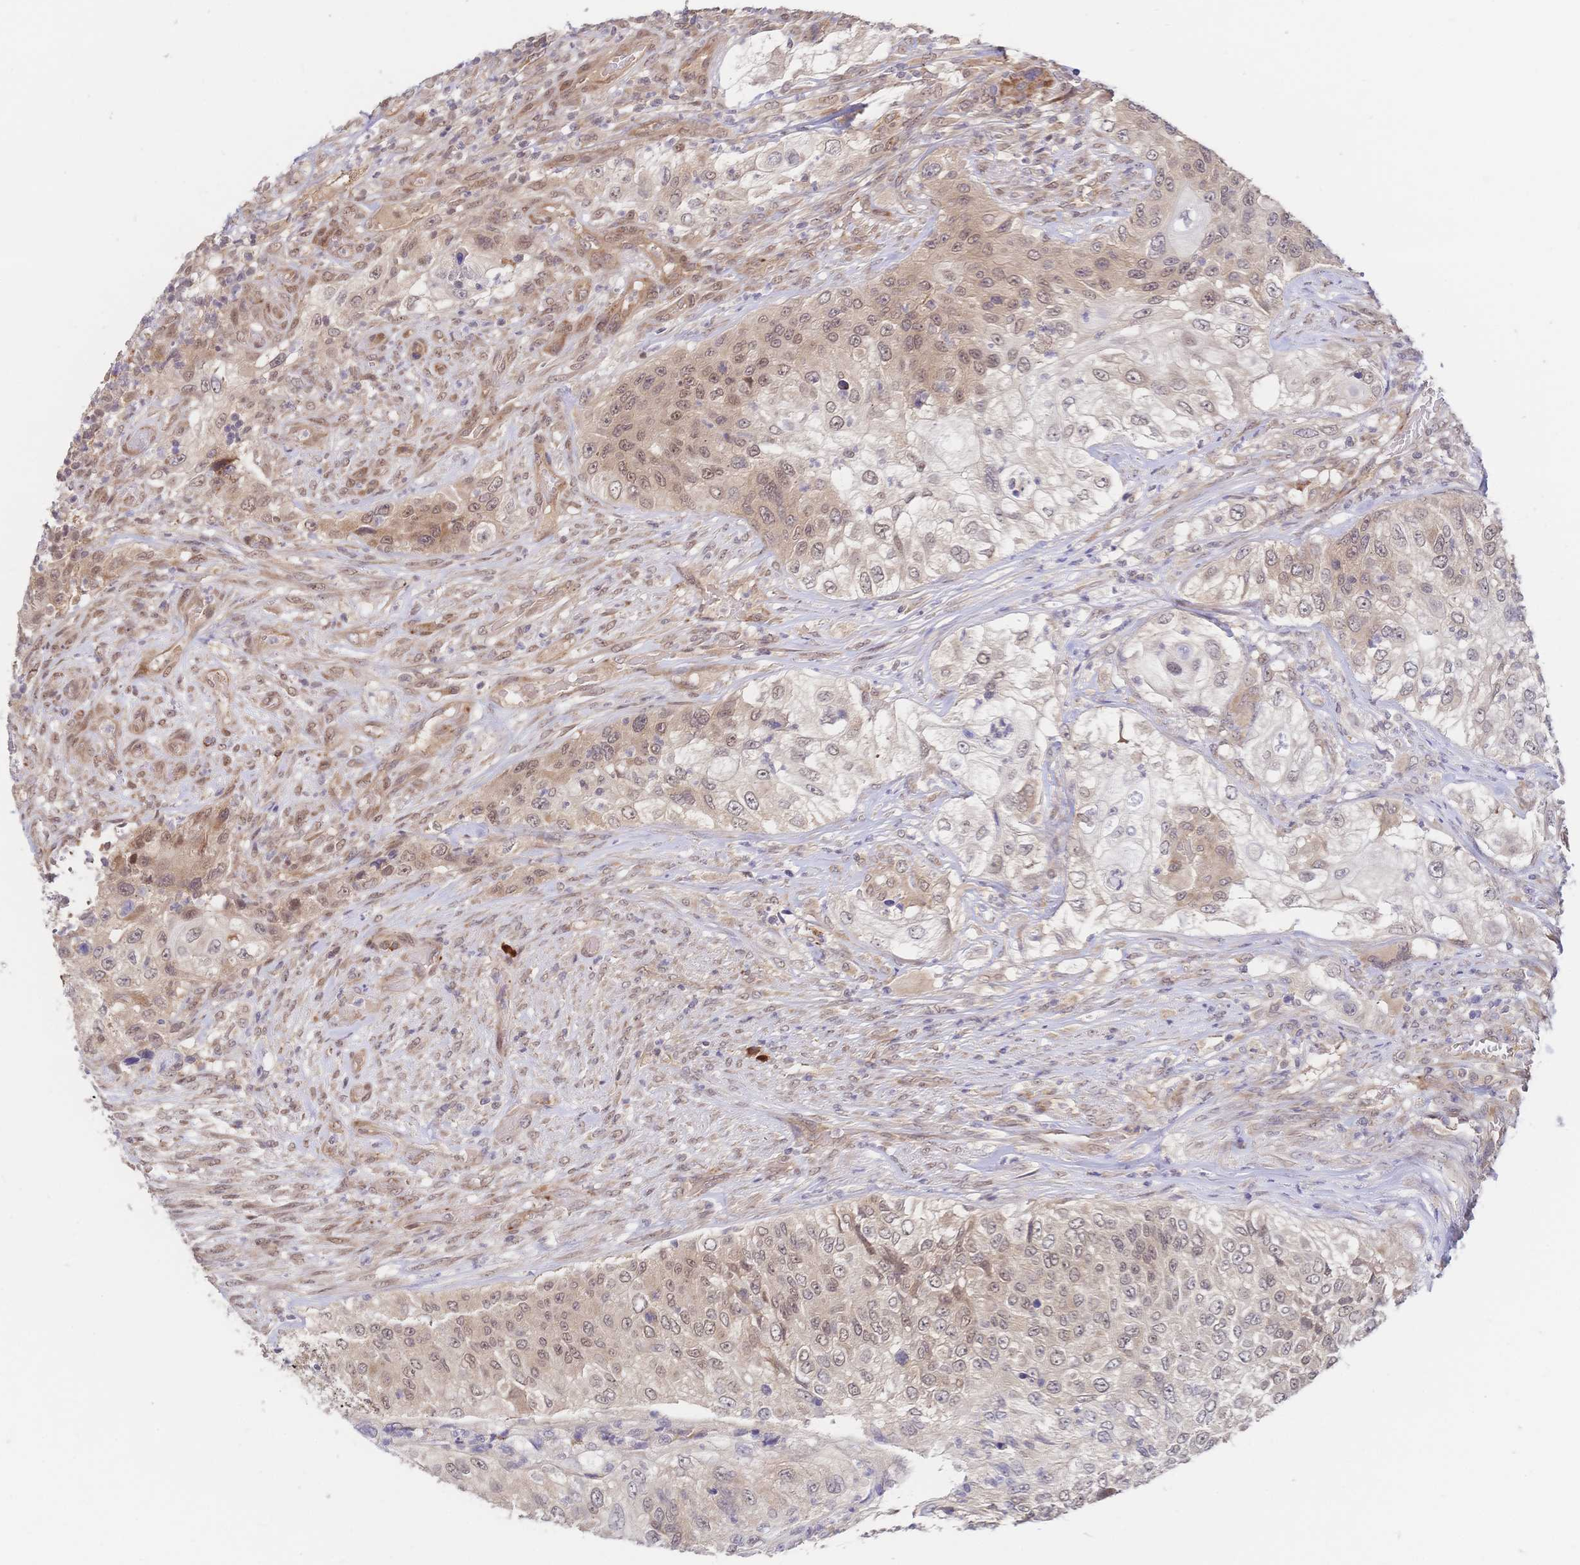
{"staining": {"intensity": "weak", "quantity": ">75%", "location": "cytoplasmic/membranous,nuclear"}, "tissue": "urothelial cancer", "cell_type": "Tumor cells", "image_type": "cancer", "snomed": [{"axis": "morphology", "description": "Urothelial carcinoma, High grade"}, {"axis": "topography", "description": "Urinary bladder"}], "caption": "IHC staining of urothelial carcinoma (high-grade), which displays low levels of weak cytoplasmic/membranous and nuclear expression in approximately >75% of tumor cells indicating weak cytoplasmic/membranous and nuclear protein expression. The staining was performed using DAB (3,3'-diaminobenzidine) (brown) for protein detection and nuclei were counterstained in hematoxylin (blue).", "gene": "LMO4", "patient": {"sex": "female", "age": 60}}